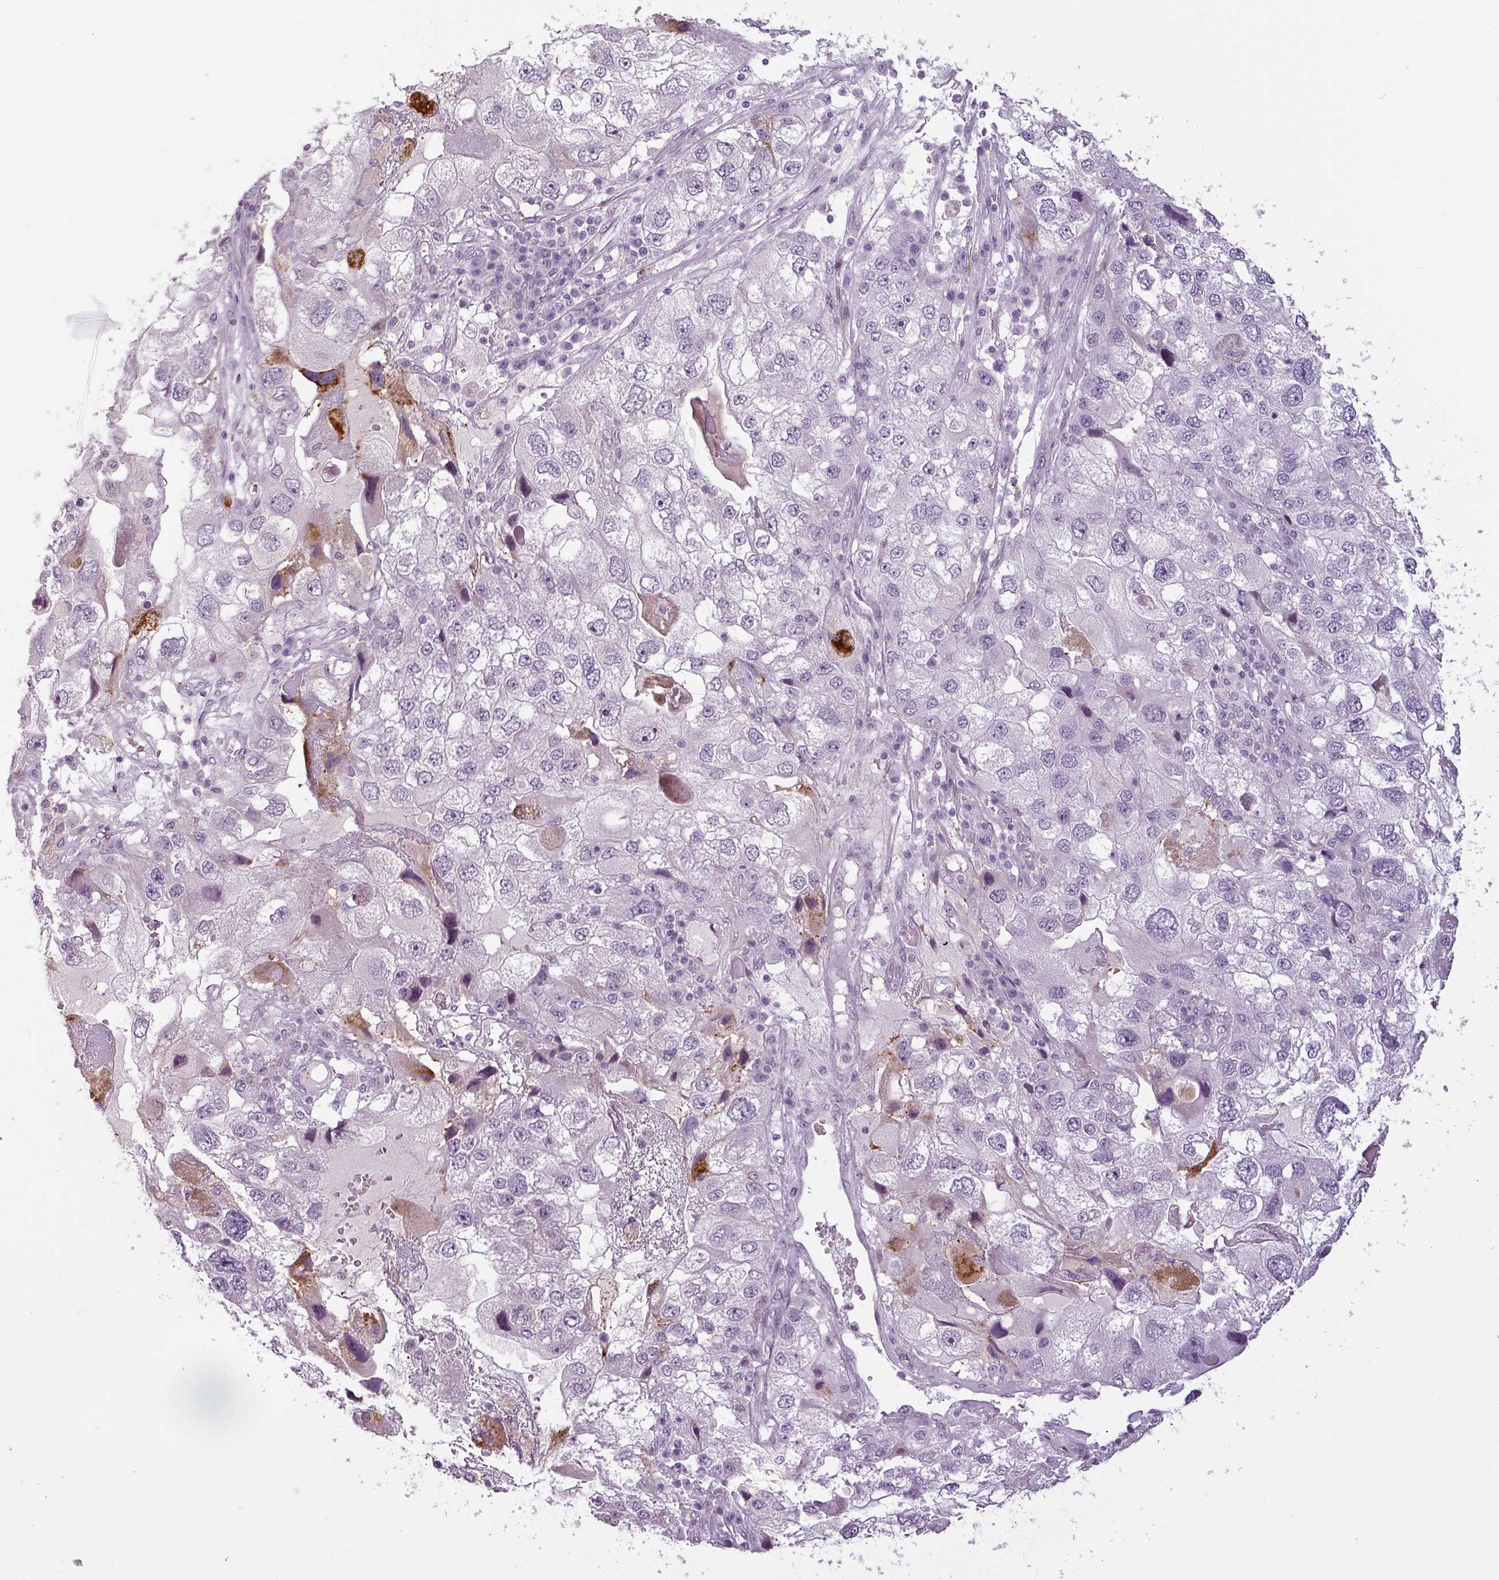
{"staining": {"intensity": "negative", "quantity": "none", "location": "none"}, "tissue": "endometrial cancer", "cell_type": "Tumor cells", "image_type": "cancer", "snomed": [{"axis": "morphology", "description": "Adenocarcinoma, NOS"}, {"axis": "topography", "description": "Endometrium"}], "caption": "This image is of endometrial cancer (adenocarcinoma) stained with immunohistochemistry to label a protein in brown with the nuclei are counter-stained blue. There is no positivity in tumor cells. Nuclei are stained in blue.", "gene": "APOC1", "patient": {"sex": "female", "age": 49}}